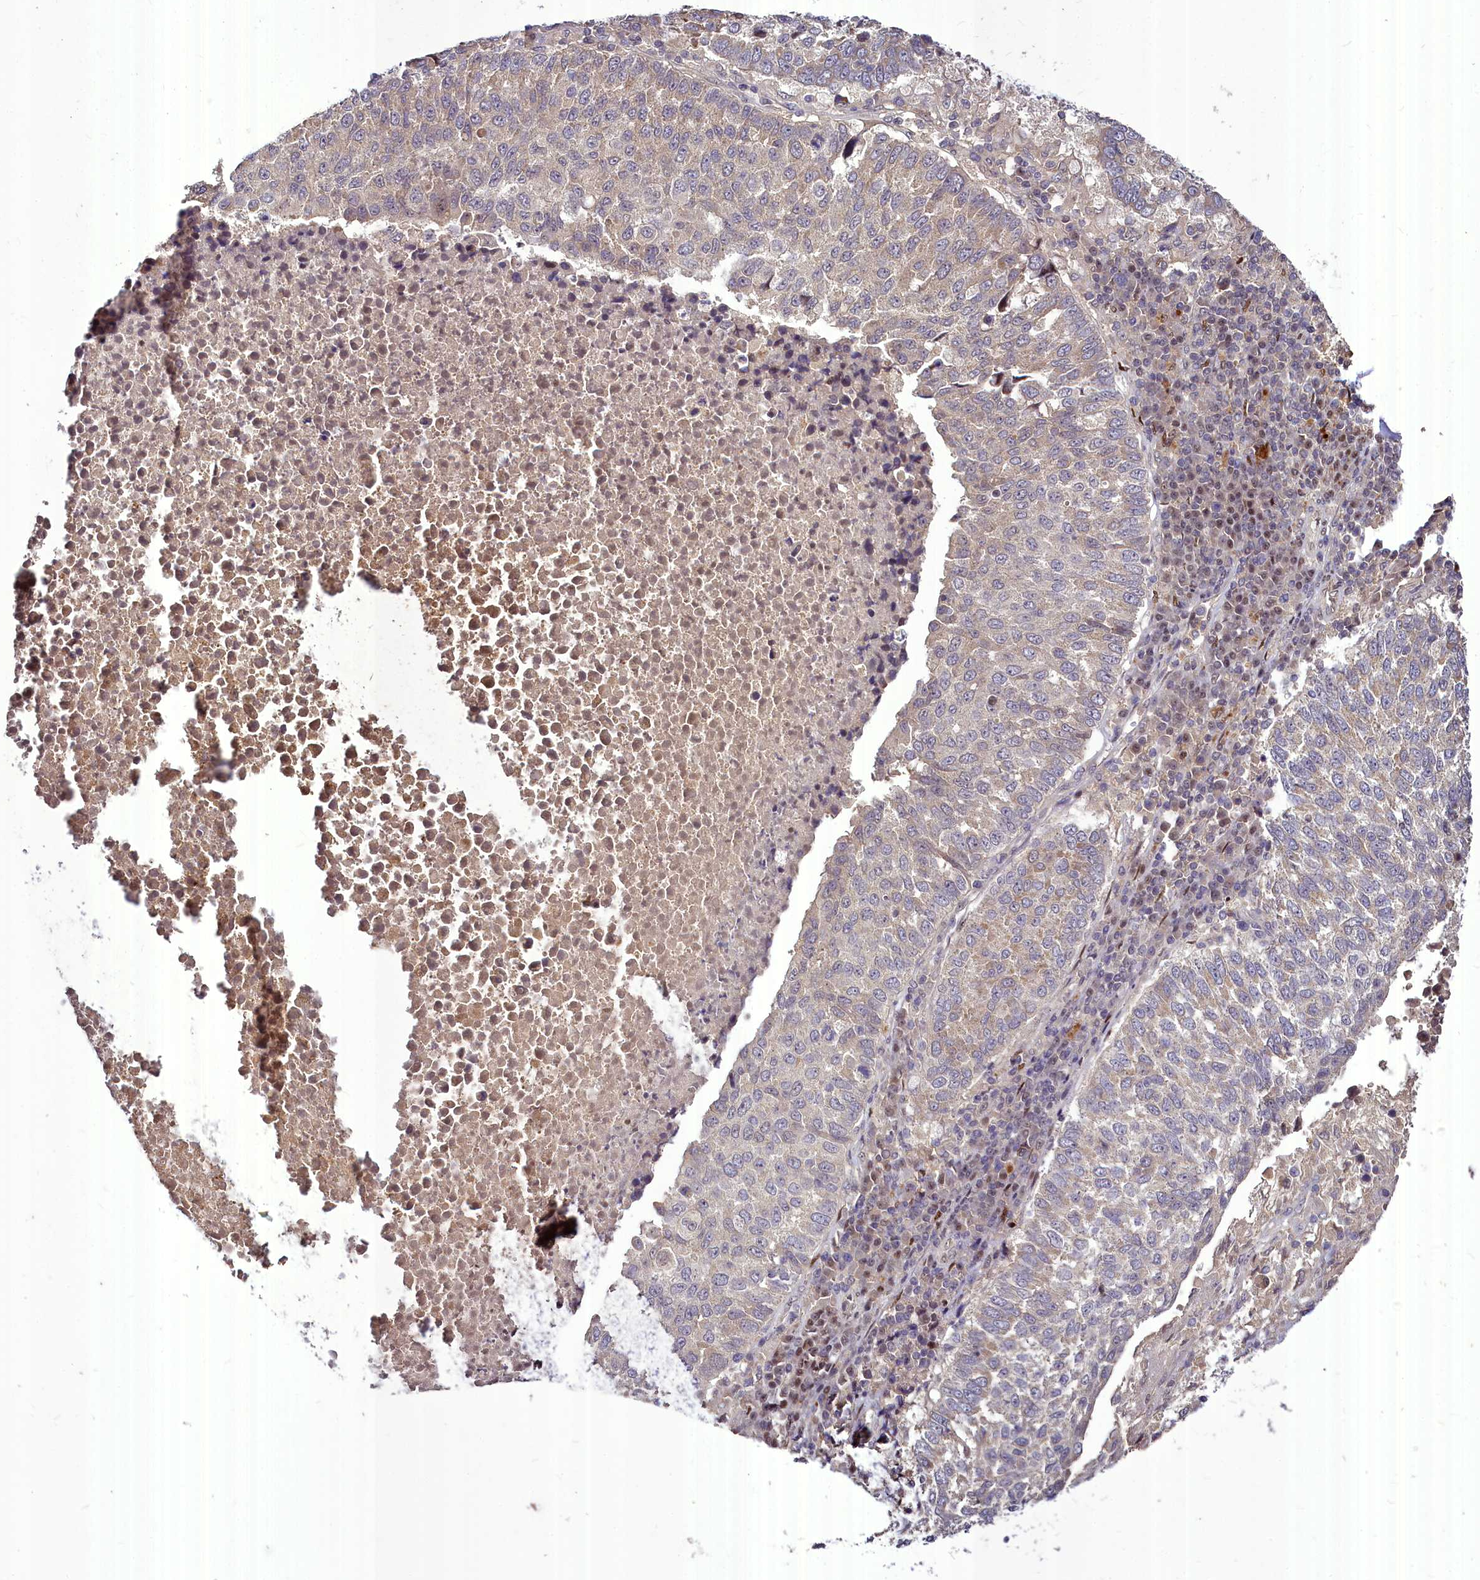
{"staining": {"intensity": "weak", "quantity": "<25%", "location": "cytoplasmic/membranous"}, "tissue": "lung cancer", "cell_type": "Tumor cells", "image_type": "cancer", "snomed": [{"axis": "morphology", "description": "Squamous cell carcinoma, NOS"}, {"axis": "topography", "description": "Lung"}], "caption": "Immunohistochemistry (IHC) of human lung cancer shows no positivity in tumor cells. (DAB immunohistochemistry, high magnification).", "gene": "MAML2", "patient": {"sex": "male", "age": 73}}